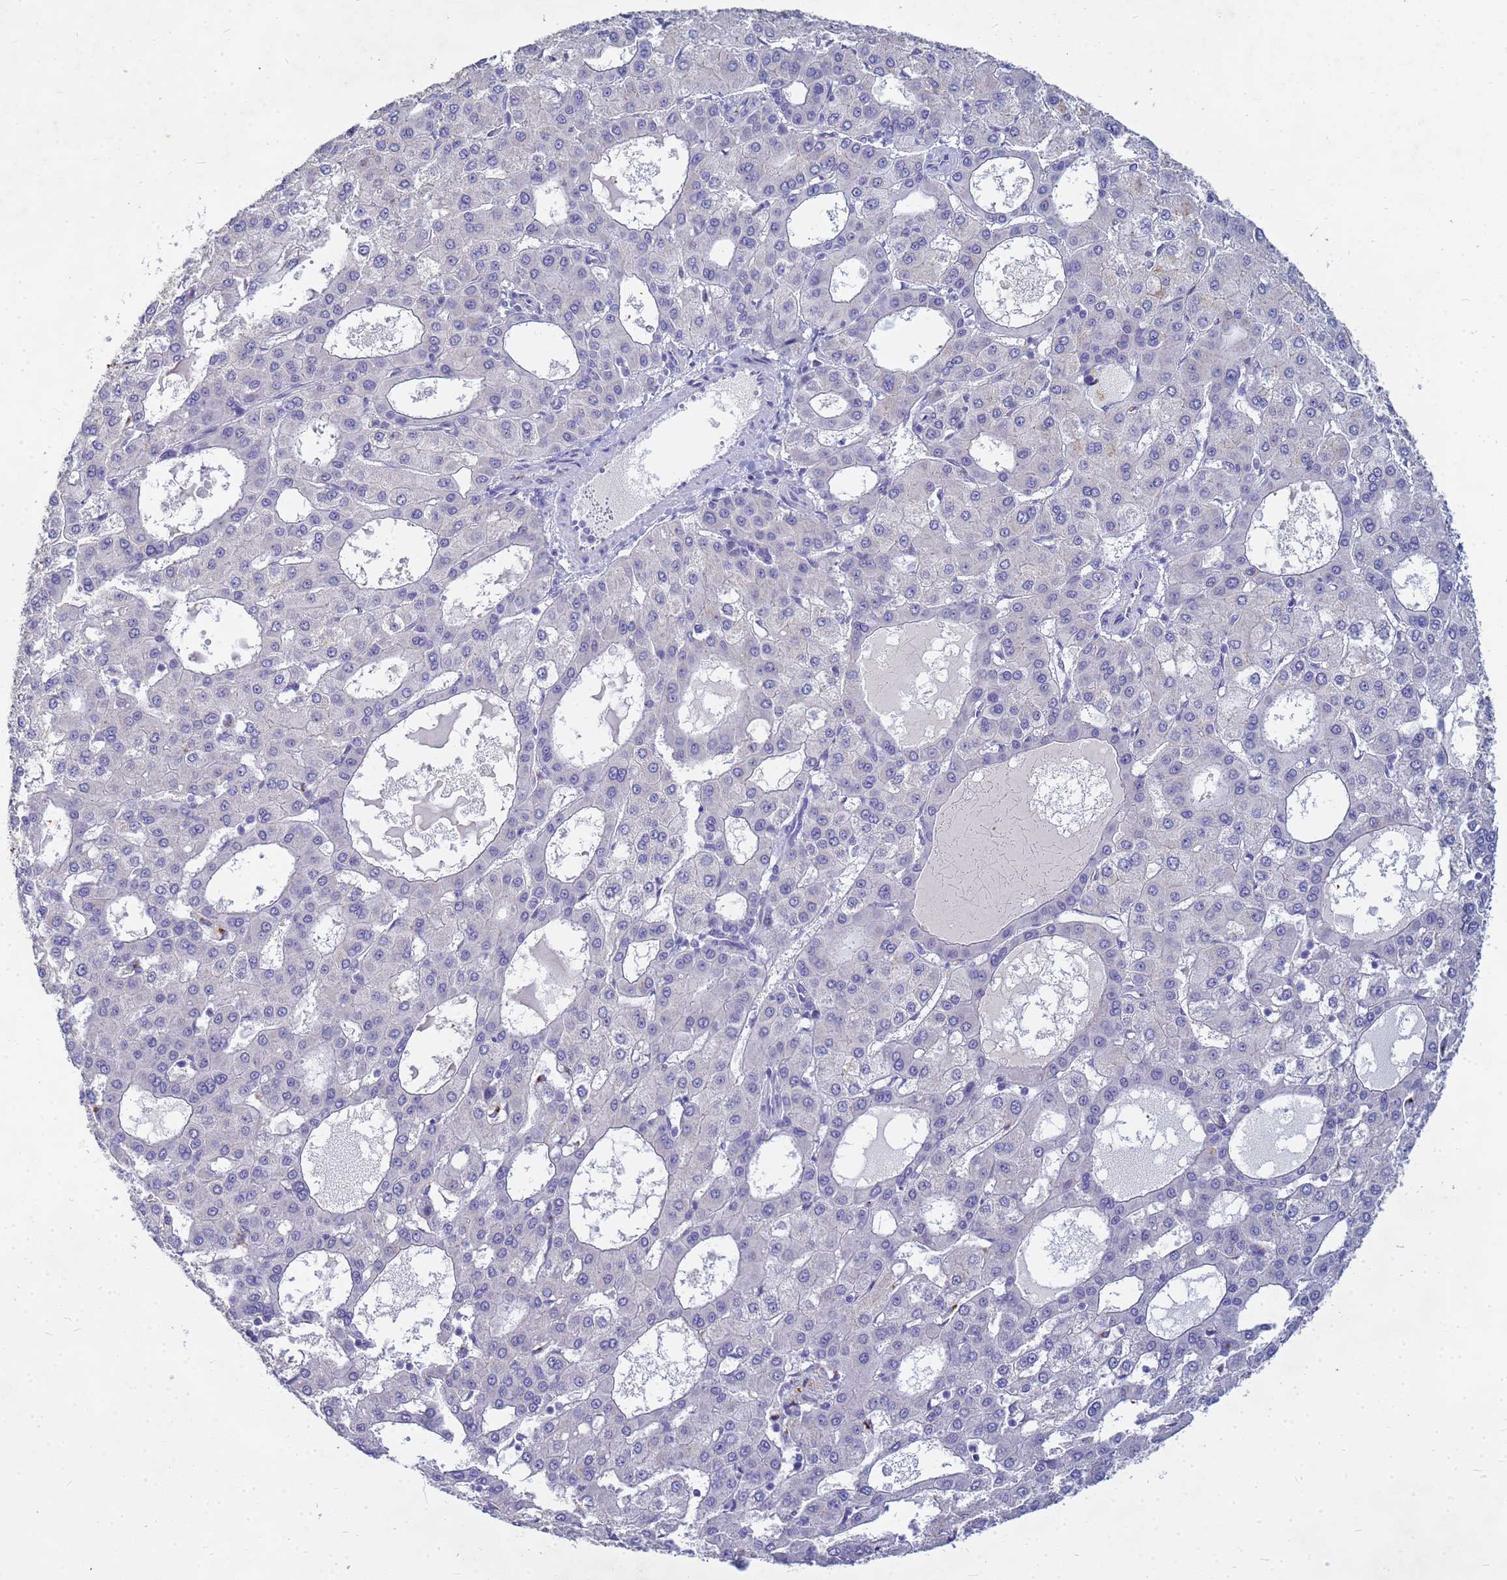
{"staining": {"intensity": "negative", "quantity": "none", "location": "none"}, "tissue": "liver cancer", "cell_type": "Tumor cells", "image_type": "cancer", "snomed": [{"axis": "morphology", "description": "Carcinoma, Hepatocellular, NOS"}, {"axis": "topography", "description": "Liver"}], "caption": "A photomicrograph of human liver cancer is negative for staining in tumor cells.", "gene": "B3GNT8", "patient": {"sex": "male", "age": 47}}